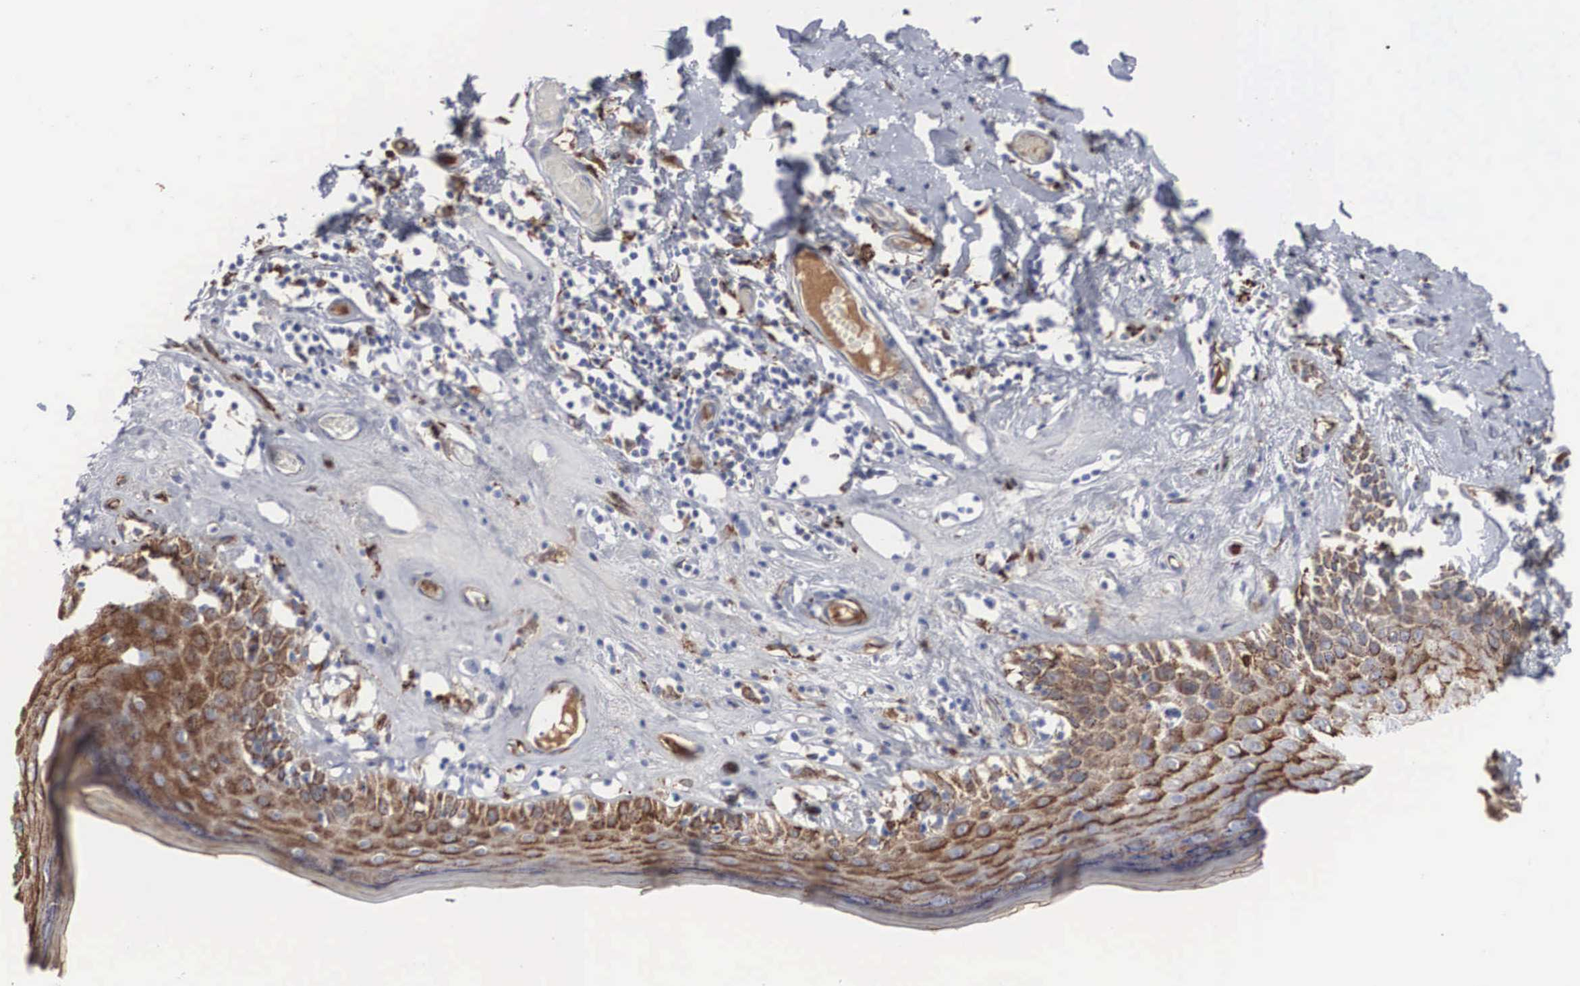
{"staining": {"intensity": "moderate", "quantity": ">75%", "location": "cytoplasmic/membranous"}, "tissue": "skin", "cell_type": "Epidermal cells", "image_type": "normal", "snomed": [{"axis": "morphology", "description": "Normal tissue, NOS"}, {"axis": "topography", "description": "Vascular tissue"}, {"axis": "topography", "description": "Vulva"}, {"axis": "topography", "description": "Peripheral nerve tissue"}], "caption": "Protein expression analysis of normal human skin reveals moderate cytoplasmic/membranous expression in about >75% of epidermal cells.", "gene": "LGALS3BP", "patient": {"sex": "female", "age": 86}}